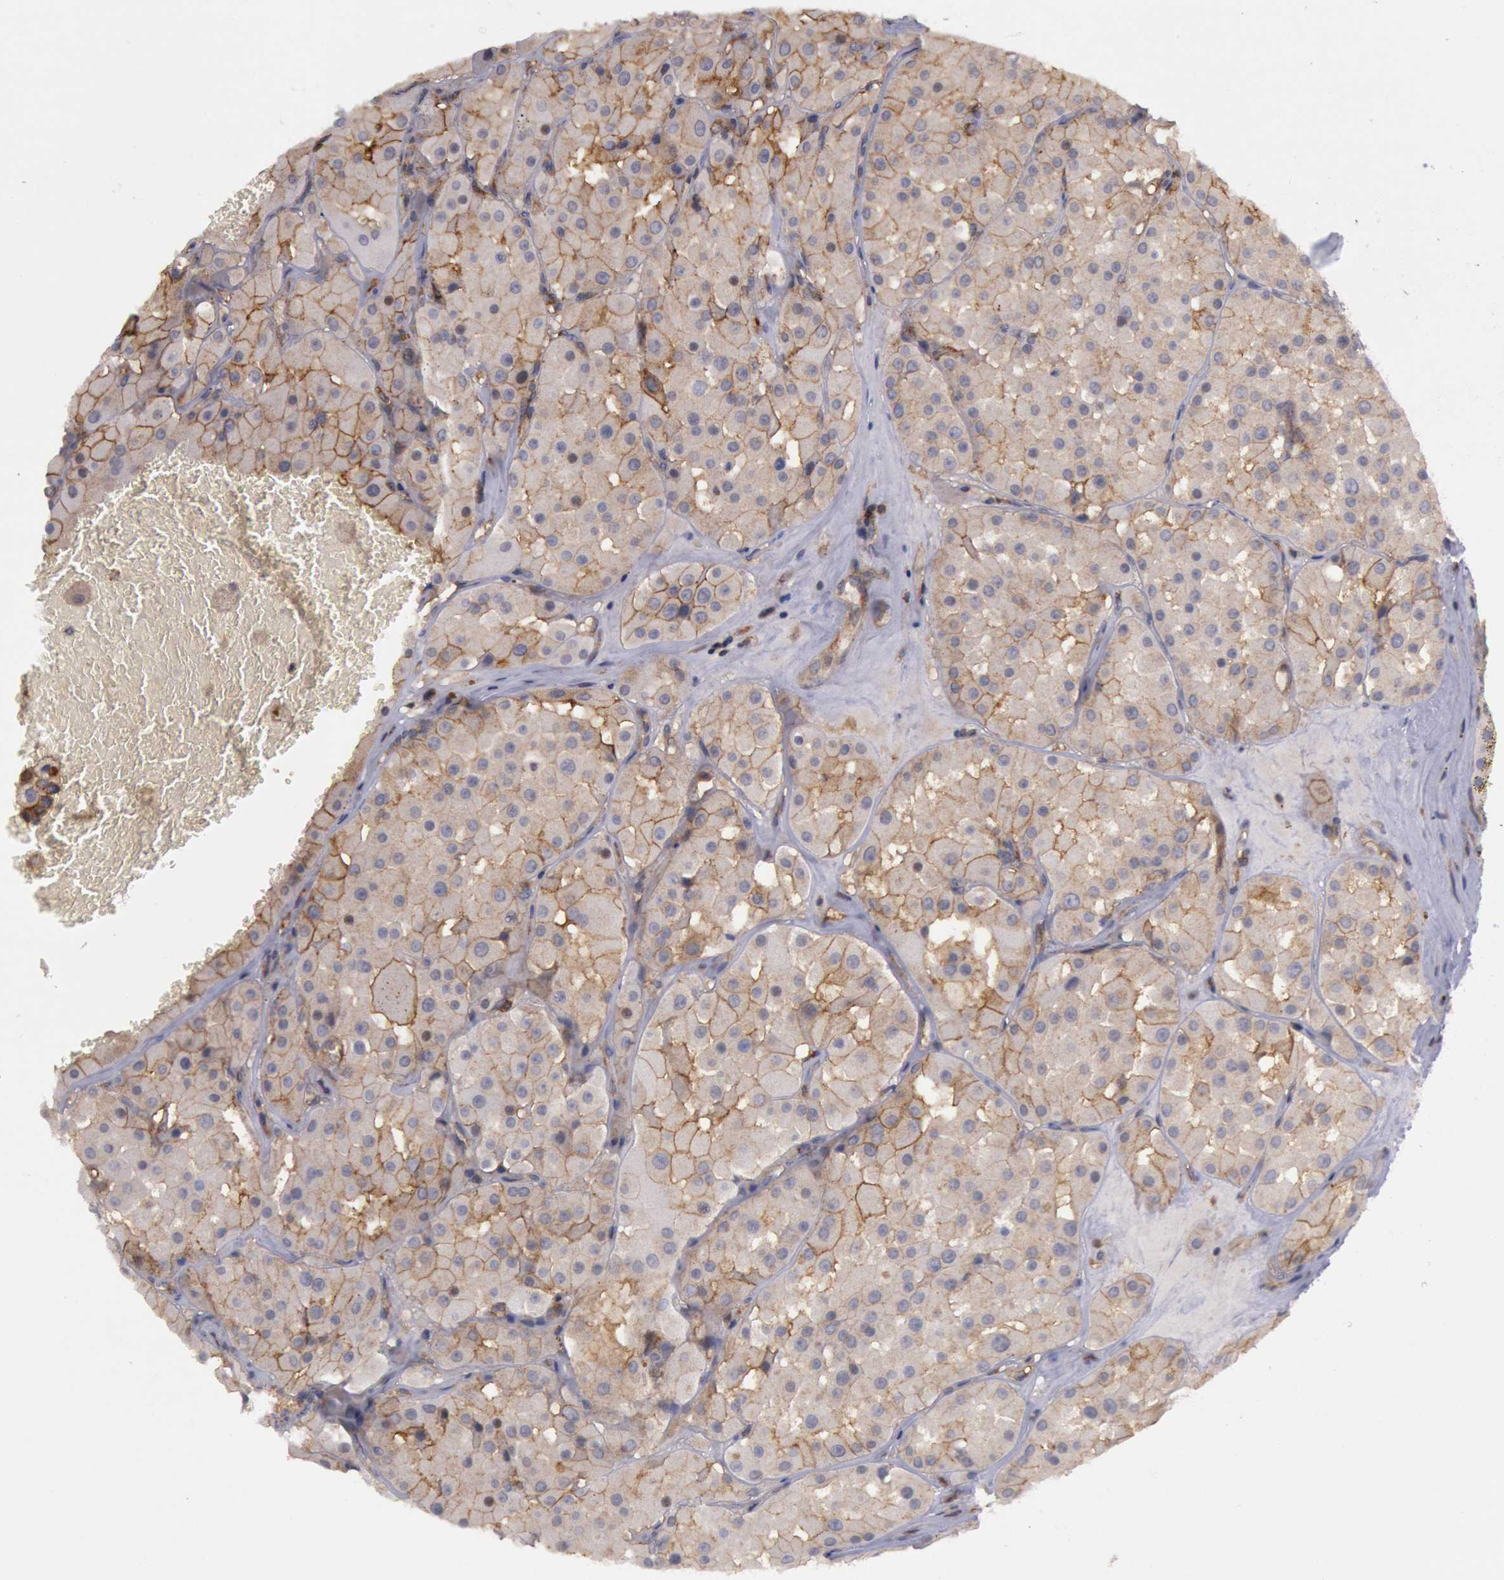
{"staining": {"intensity": "weak", "quantity": ">75%", "location": "cytoplasmic/membranous"}, "tissue": "renal cancer", "cell_type": "Tumor cells", "image_type": "cancer", "snomed": [{"axis": "morphology", "description": "Adenocarcinoma, uncertain malignant potential"}, {"axis": "topography", "description": "Kidney"}], "caption": "Protein staining of renal adenocarcinoma,  uncertain malignant potential tissue reveals weak cytoplasmic/membranous positivity in about >75% of tumor cells. (brown staining indicates protein expression, while blue staining denotes nuclei).", "gene": "TRIB2", "patient": {"sex": "male", "age": 63}}